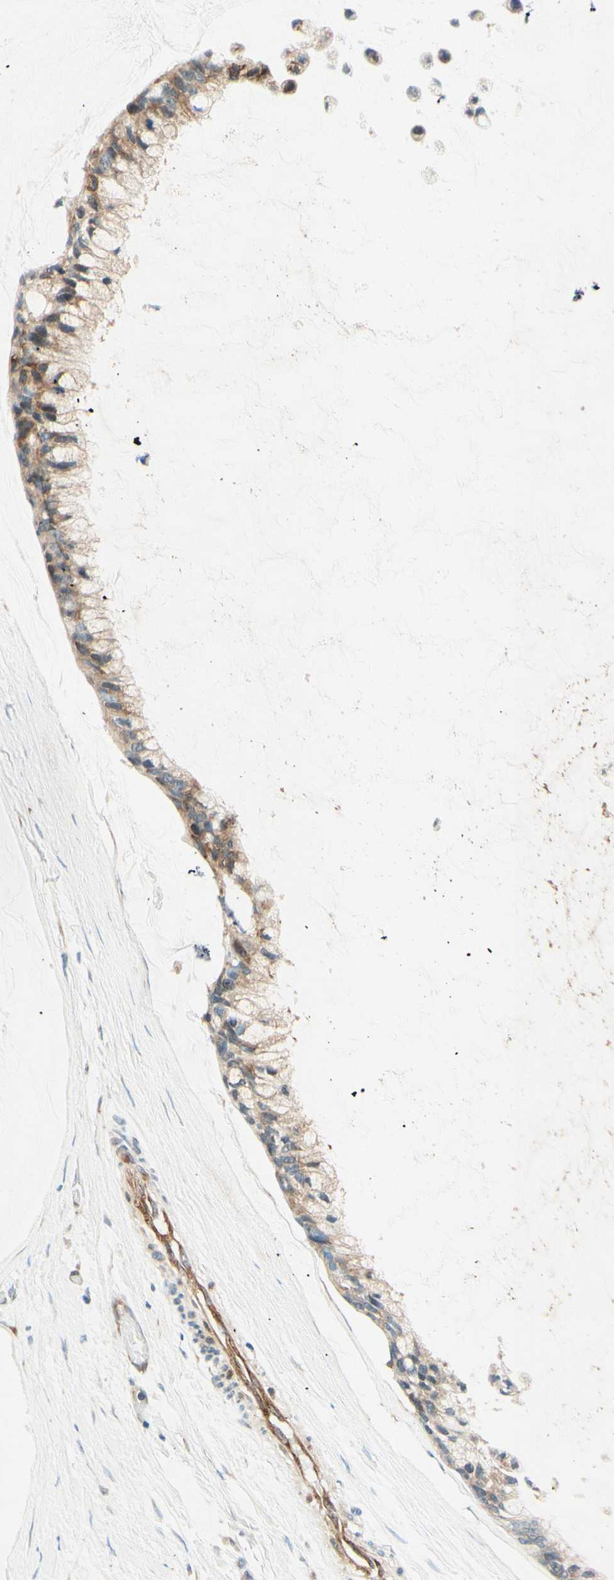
{"staining": {"intensity": "weak", "quantity": ">75%", "location": "cytoplasmic/membranous"}, "tissue": "ovarian cancer", "cell_type": "Tumor cells", "image_type": "cancer", "snomed": [{"axis": "morphology", "description": "Cystadenocarcinoma, mucinous, NOS"}, {"axis": "topography", "description": "Ovary"}], "caption": "Ovarian cancer (mucinous cystadenocarcinoma) stained with a protein marker demonstrates weak staining in tumor cells.", "gene": "TAOK2", "patient": {"sex": "female", "age": 39}}